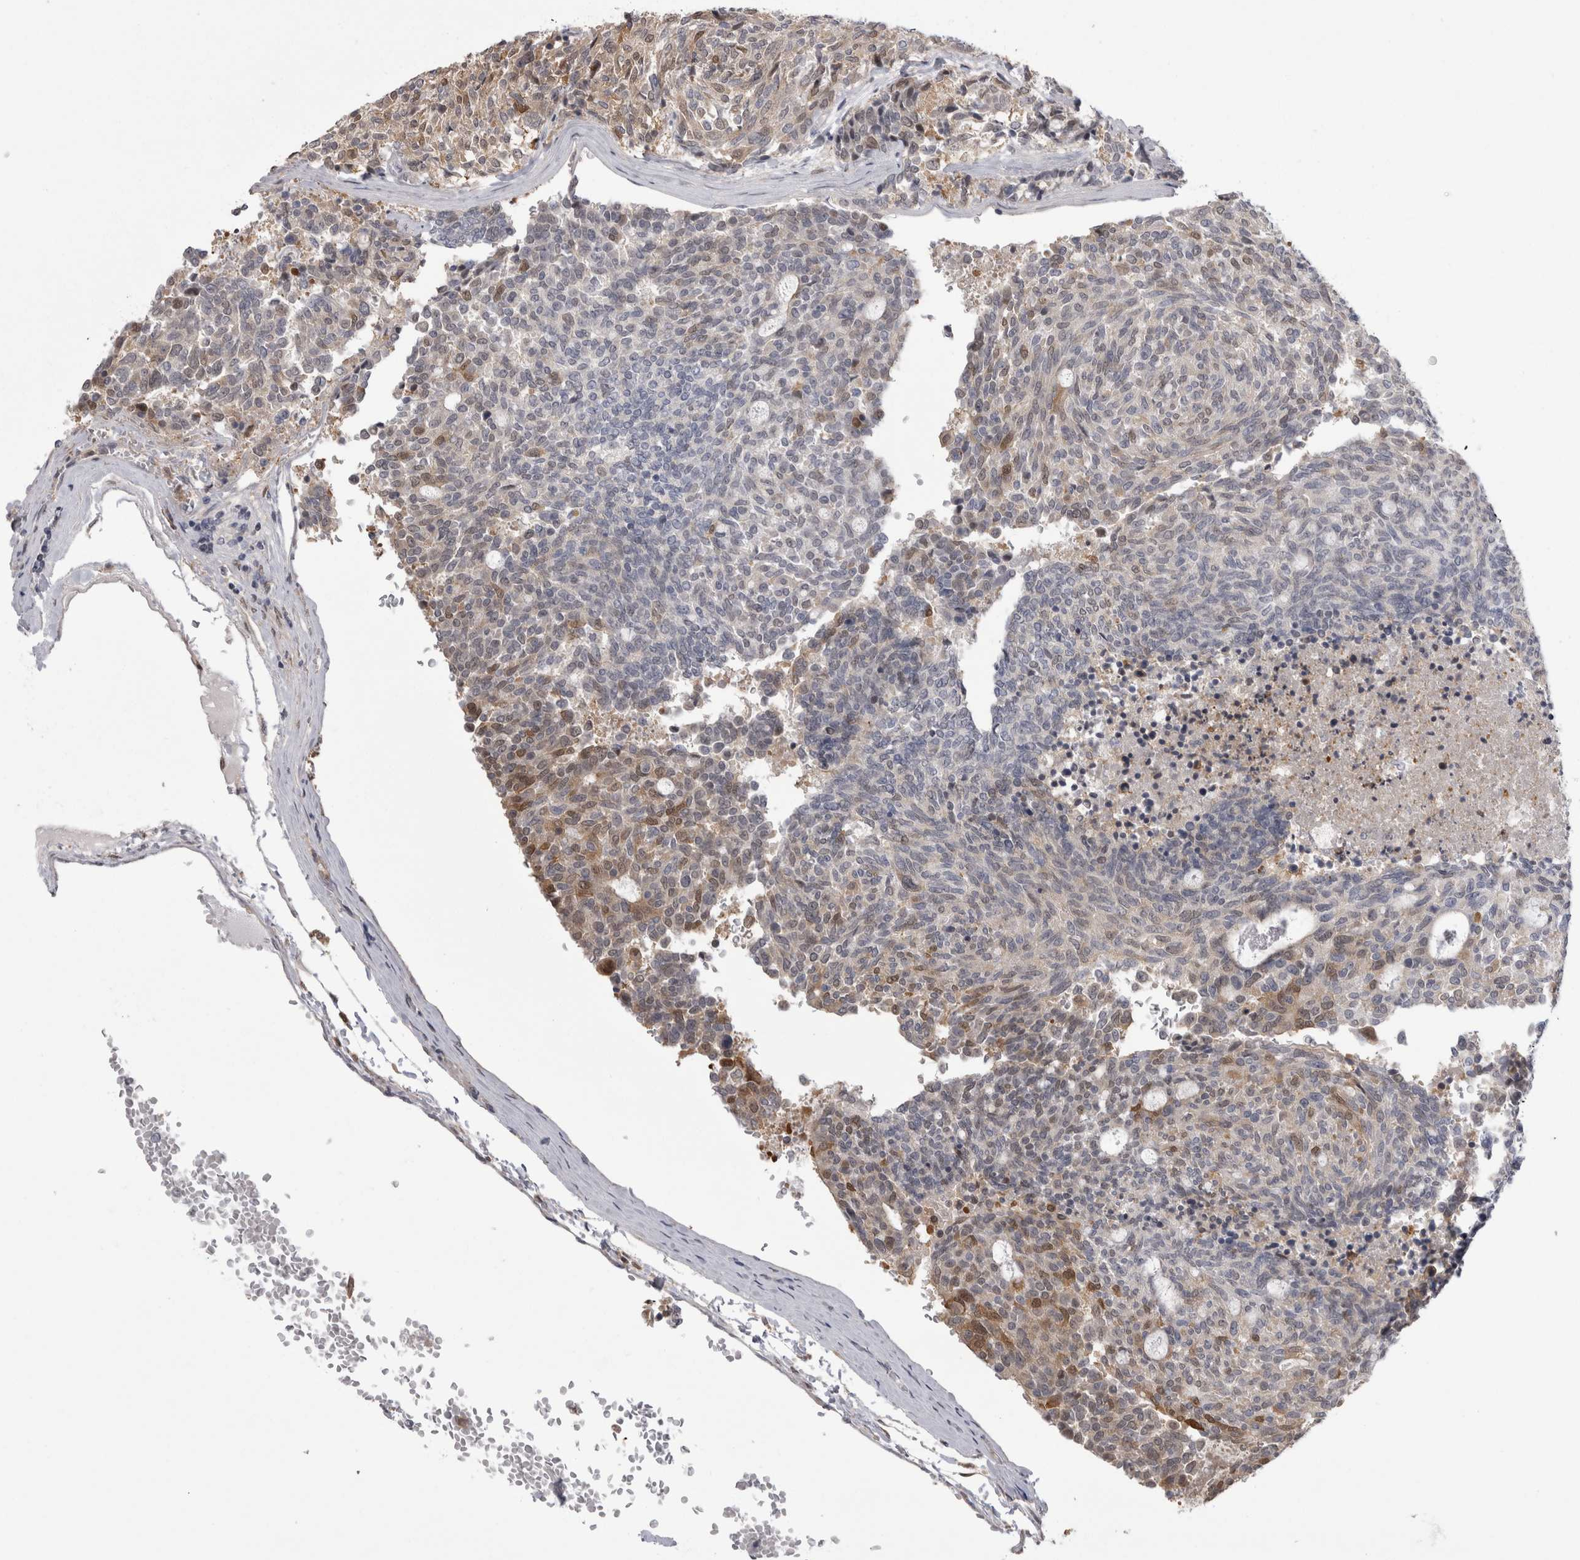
{"staining": {"intensity": "weak", "quantity": "25%-75%", "location": "cytoplasmic/membranous"}, "tissue": "carcinoid", "cell_type": "Tumor cells", "image_type": "cancer", "snomed": [{"axis": "morphology", "description": "Carcinoid, malignant, NOS"}, {"axis": "topography", "description": "Pancreas"}], "caption": "An image of malignant carcinoid stained for a protein reveals weak cytoplasmic/membranous brown staining in tumor cells.", "gene": "CHIC2", "patient": {"sex": "female", "age": 54}}